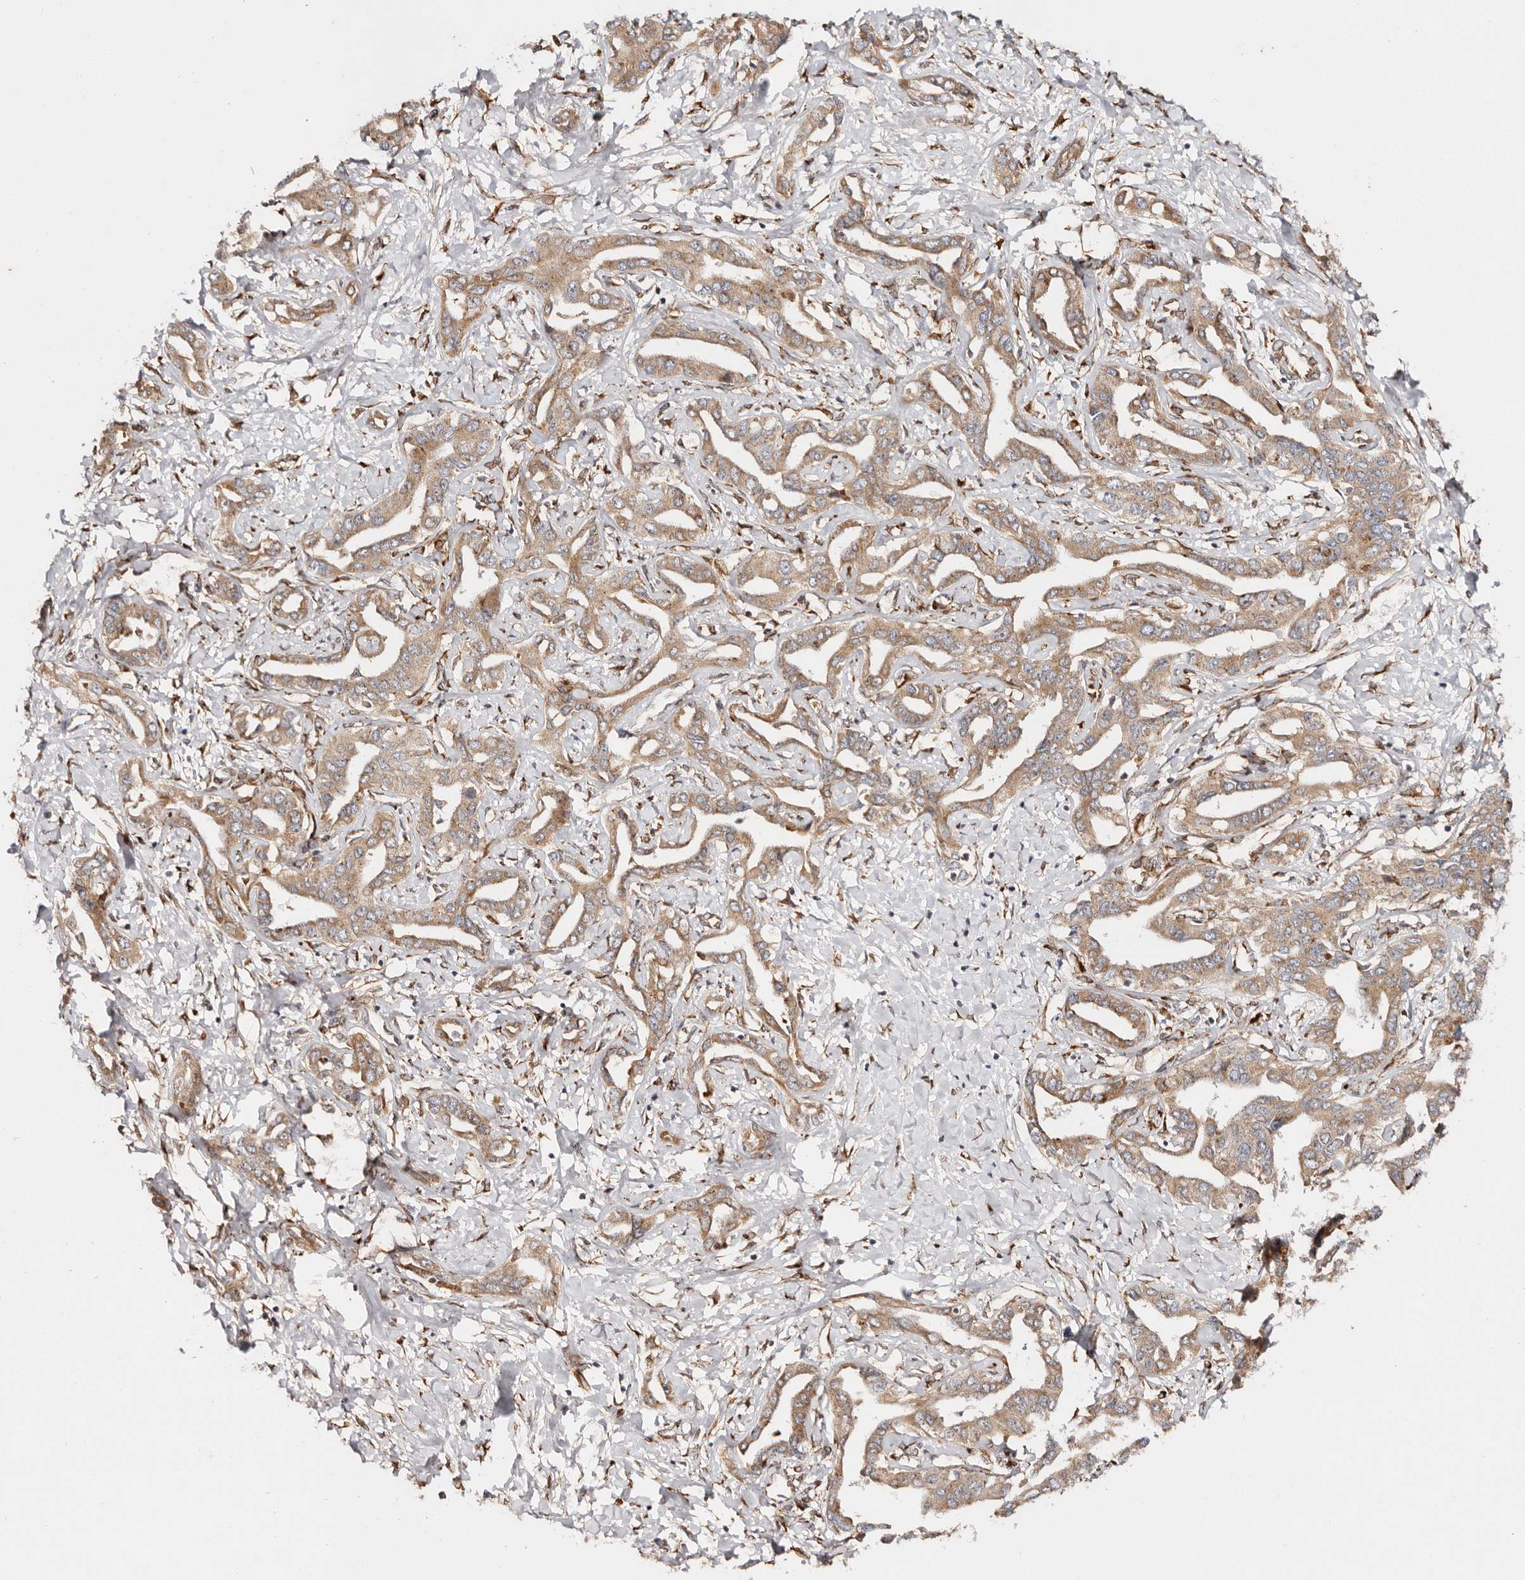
{"staining": {"intensity": "moderate", "quantity": ">75%", "location": "cytoplasmic/membranous"}, "tissue": "liver cancer", "cell_type": "Tumor cells", "image_type": "cancer", "snomed": [{"axis": "morphology", "description": "Cholangiocarcinoma"}, {"axis": "topography", "description": "Liver"}], "caption": "DAB immunohistochemical staining of human liver cancer (cholangiocarcinoma) exhibits moderate cytoplasmic/membranous protein staining in approximately >75% of tumor cells. The staining was performed using DAB (3,3'-diaminobenzidine), with brown indicating positive protein expression. Nuclei are stained blue with hematoxylin.", "gene": "SERPINH1", "patient": {"sex": "male", "age": 59}}